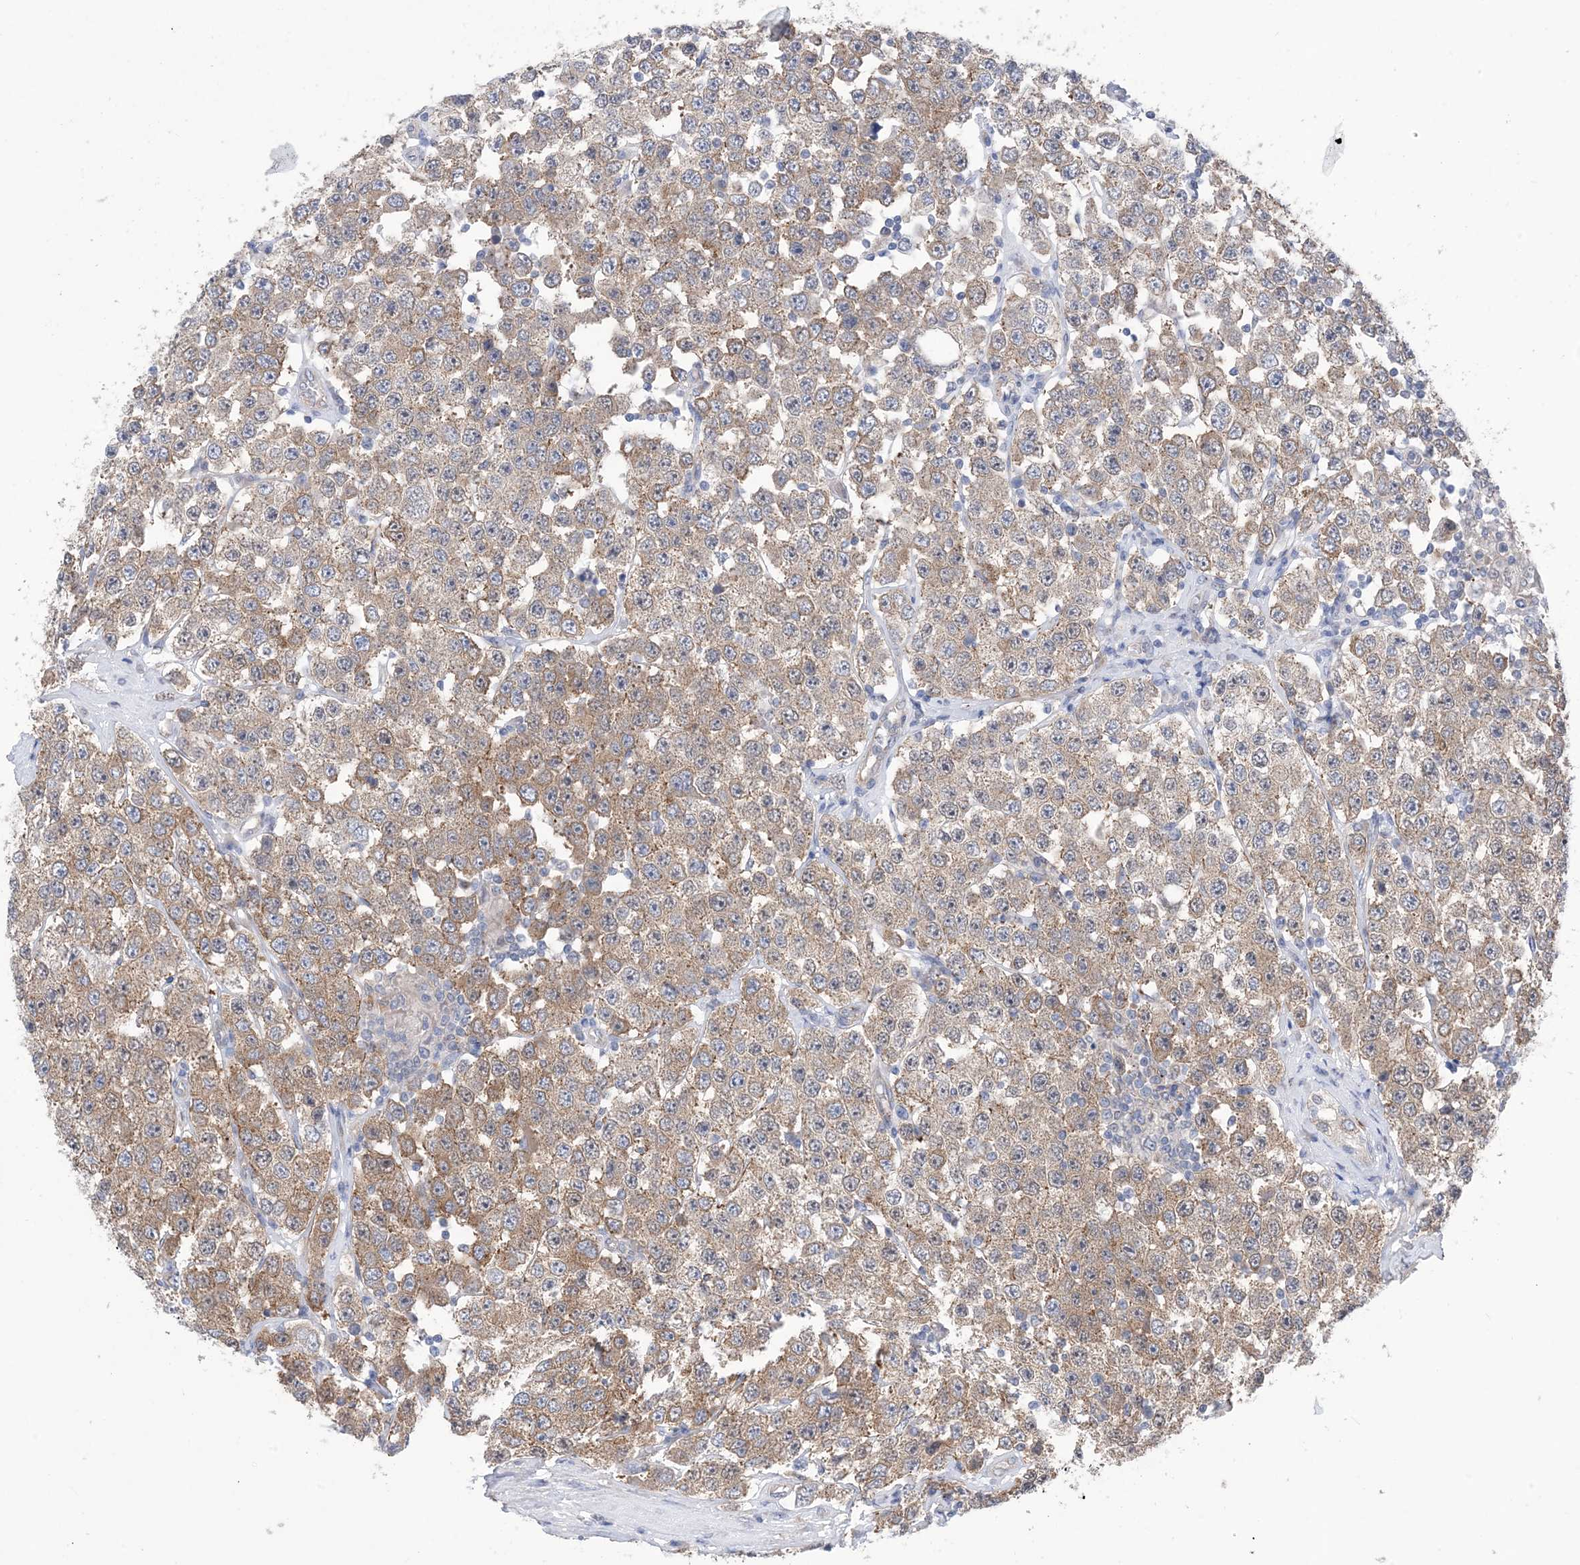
{"staining": {"intensity": "strong", "quantity": "25%-75%", "location": "cytoplasmic/membranous"}, "tissue": "testis cancer", "cell_type": "Tumor cells", "image_type": "cancer", "snomed": [{"axis": "morphology", "description": "Seminoma, NOS"}, {"axis": "topography", "description": "Testis"}], "caption": "Testis cancer stained with a protein marker demonstrates strong staining in tumor cells.", "gene": "EHBP1", "patient": {"sex": "male", "age": 28}}